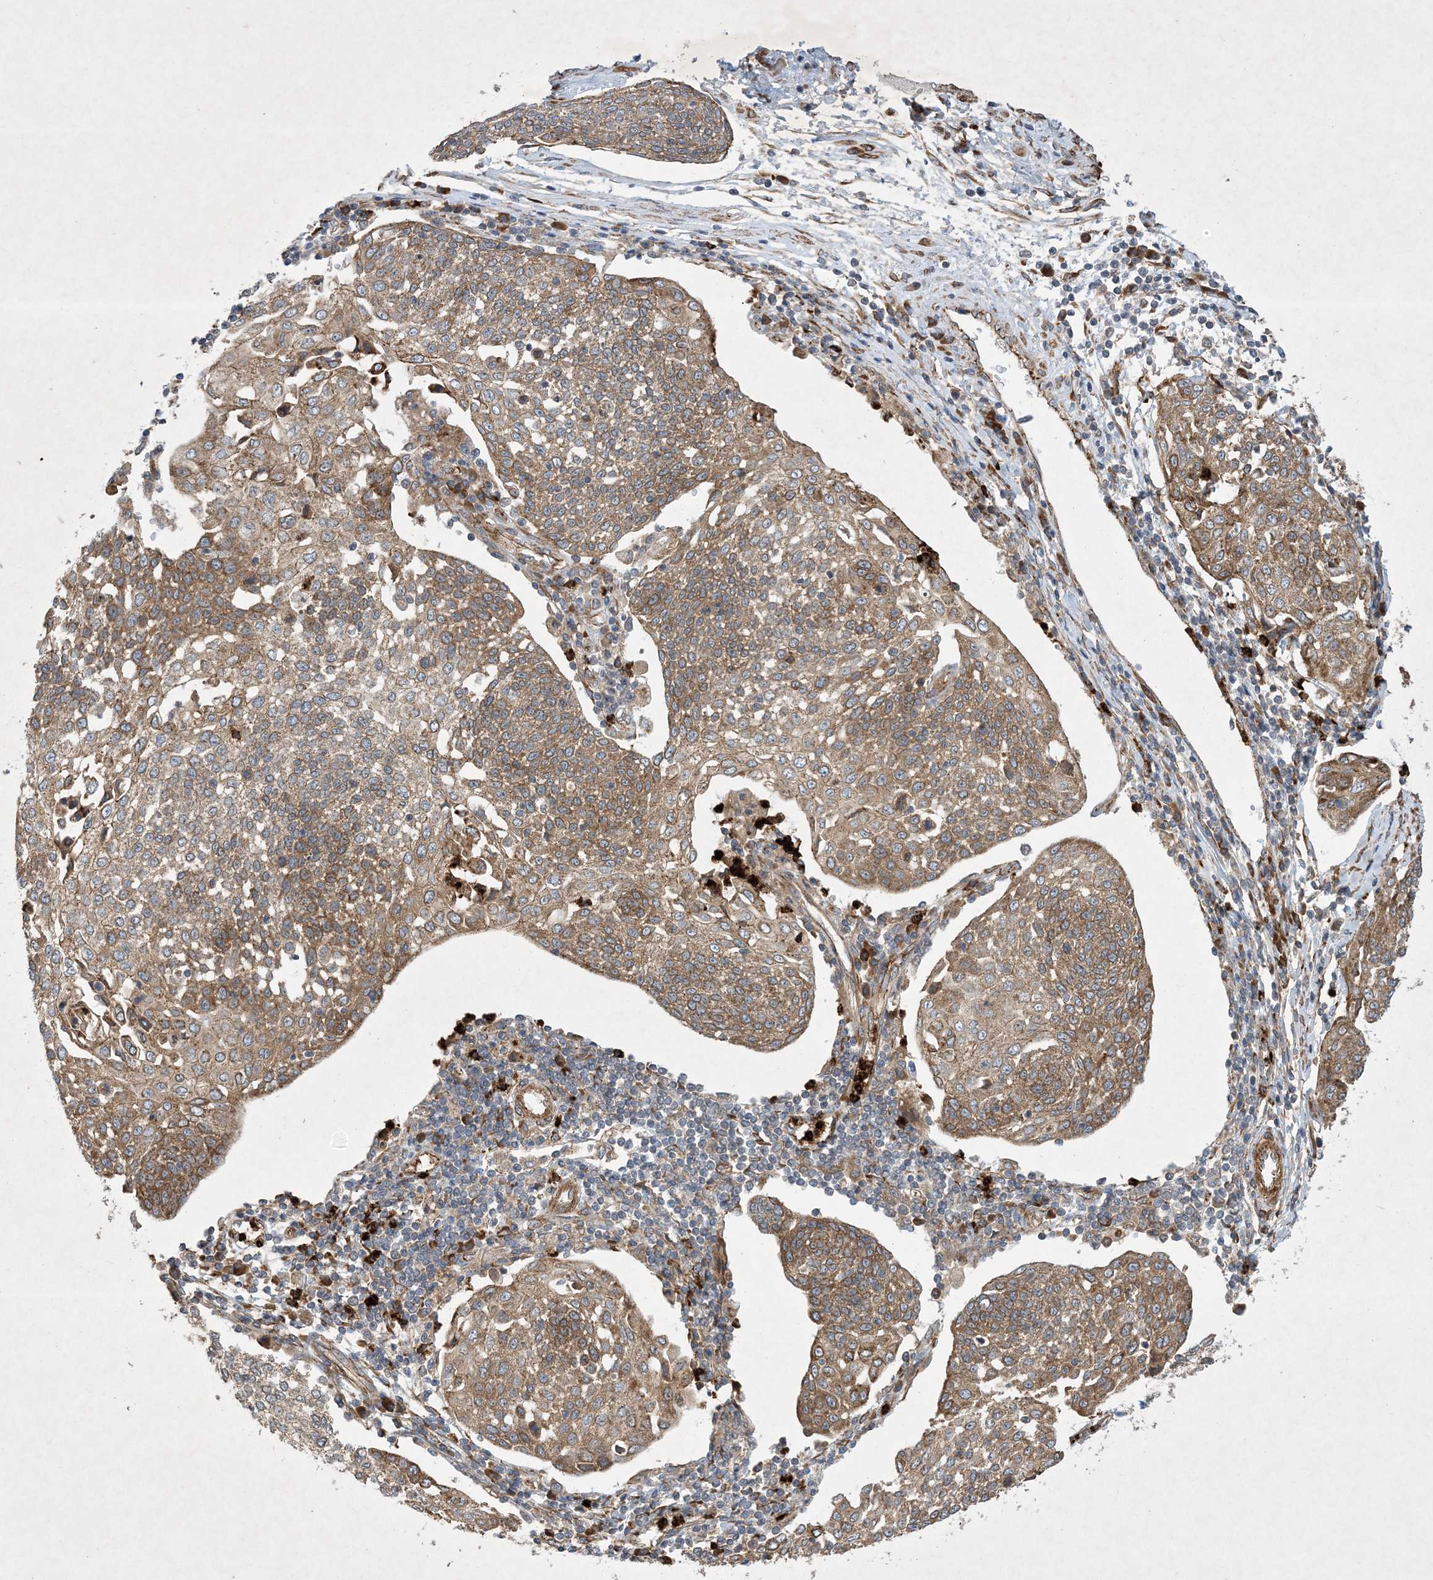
{"staining": {"intensity": "moderate", "quantity": ">75%", "location": "cytoplasmic/membranous"}, "tissue": "cervical cancer", "cell_type": "Tumor cells", "image_type": "cancer", "snomed": [{"axis": "morphology", "description": "Squamous cell carcinoma, NOS"}, {"axis": "topography", "description": "Cervix"}], "caption": "Protein analysis of squamous cell carcinoma (cervical) tissue shows moderate cytoplasmic/membranous expression in about >75% of tumor cells. Nuclei are stained in blue.", "gene": "OTOP1", "patient": {"sex": "female", "age": 34}}